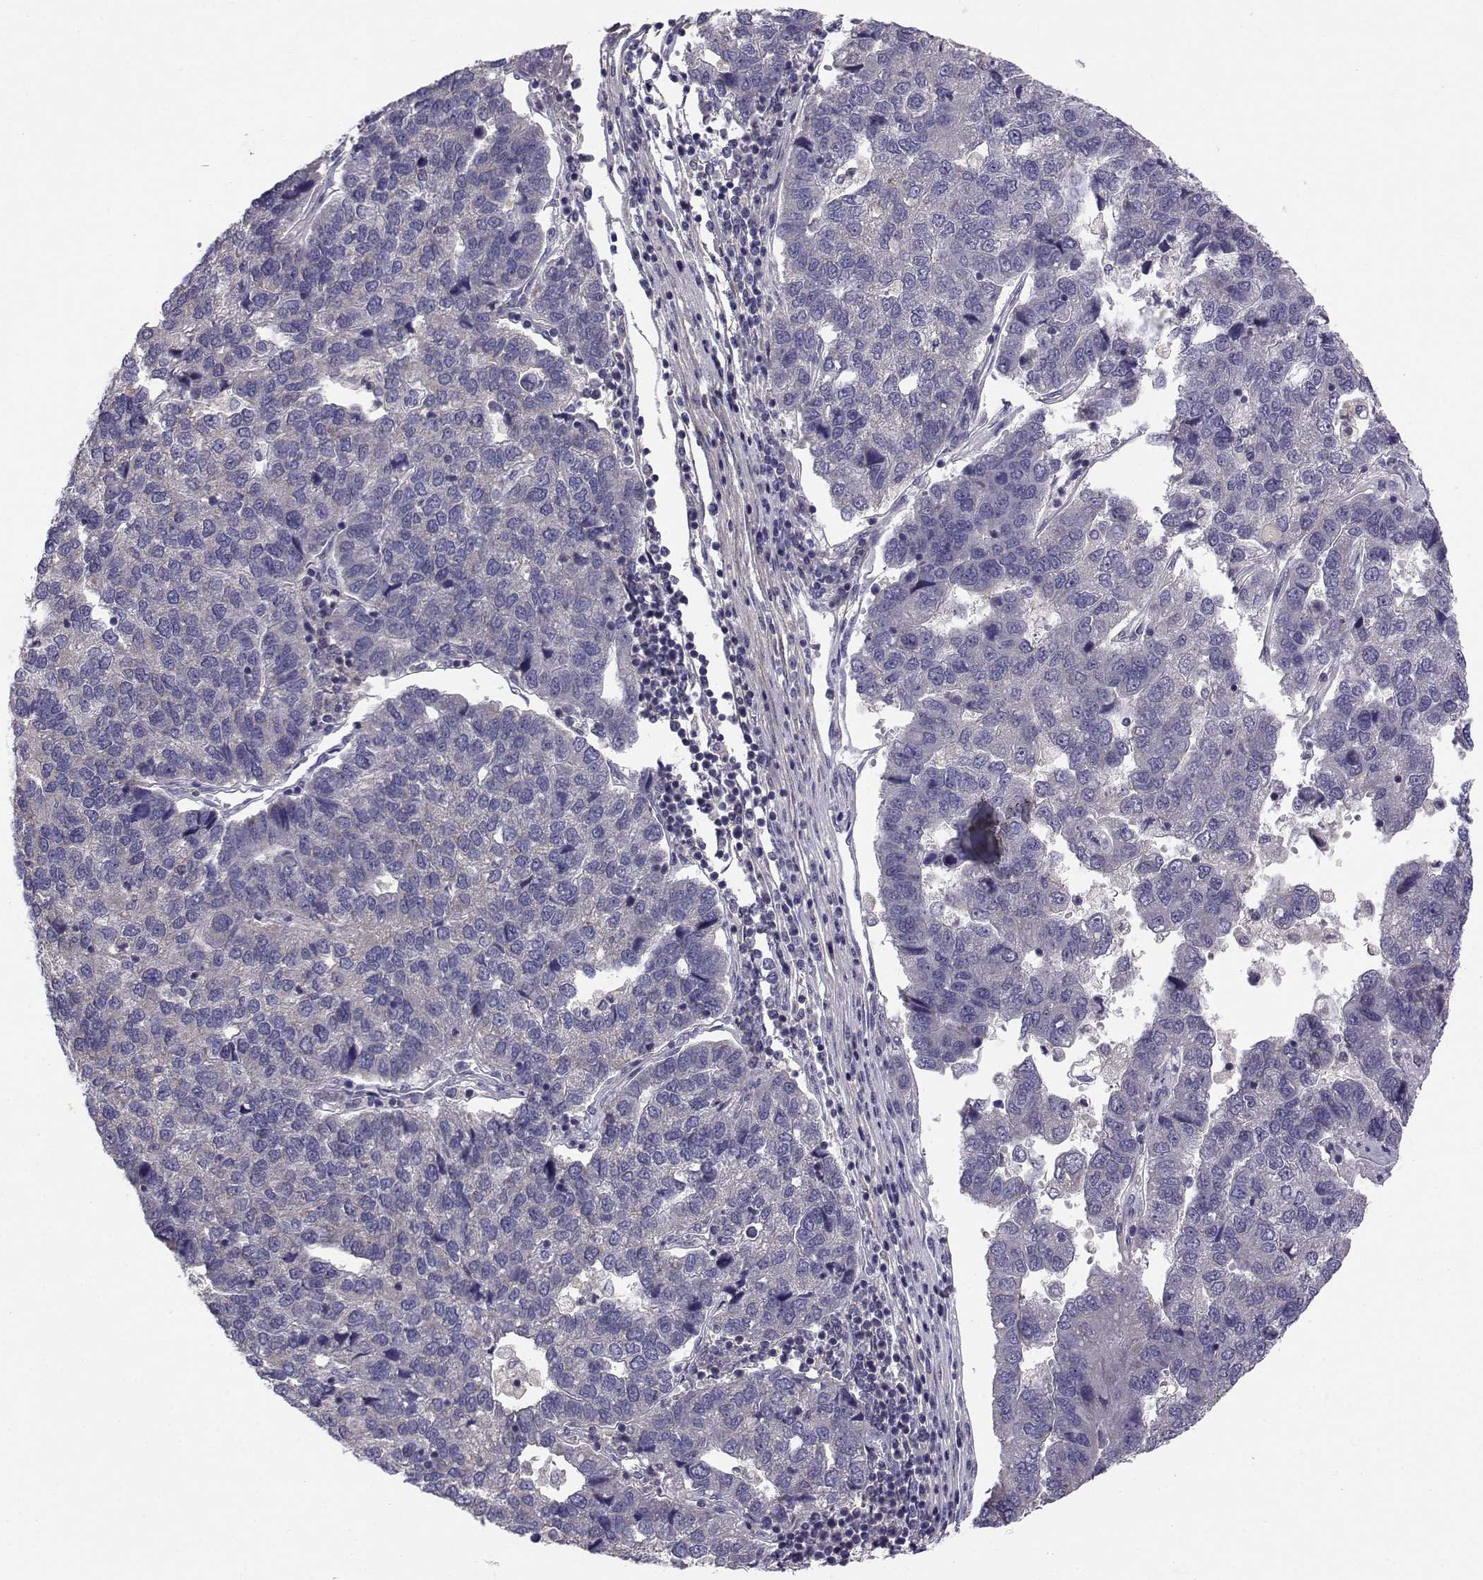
{"staining": {"intensity": "negative", "quantity": "none", "location": "none"}, "tissue": "pancreatic cancer", "cell_type": "Tumor cells", "image_type": "cancer", "snomed": [{"axis": "morphology", "description": "Adenocarcinoma, NOS"}, {"axis": "topography", "description": "Pancreas"}], "caption": "Immunohistochemical staining of human pancreatic adenocarcinoma demonstrates no significant expression in tumor cells.", "gene": "PEX5L", "patient": {"sex": "female", "age": 61}}